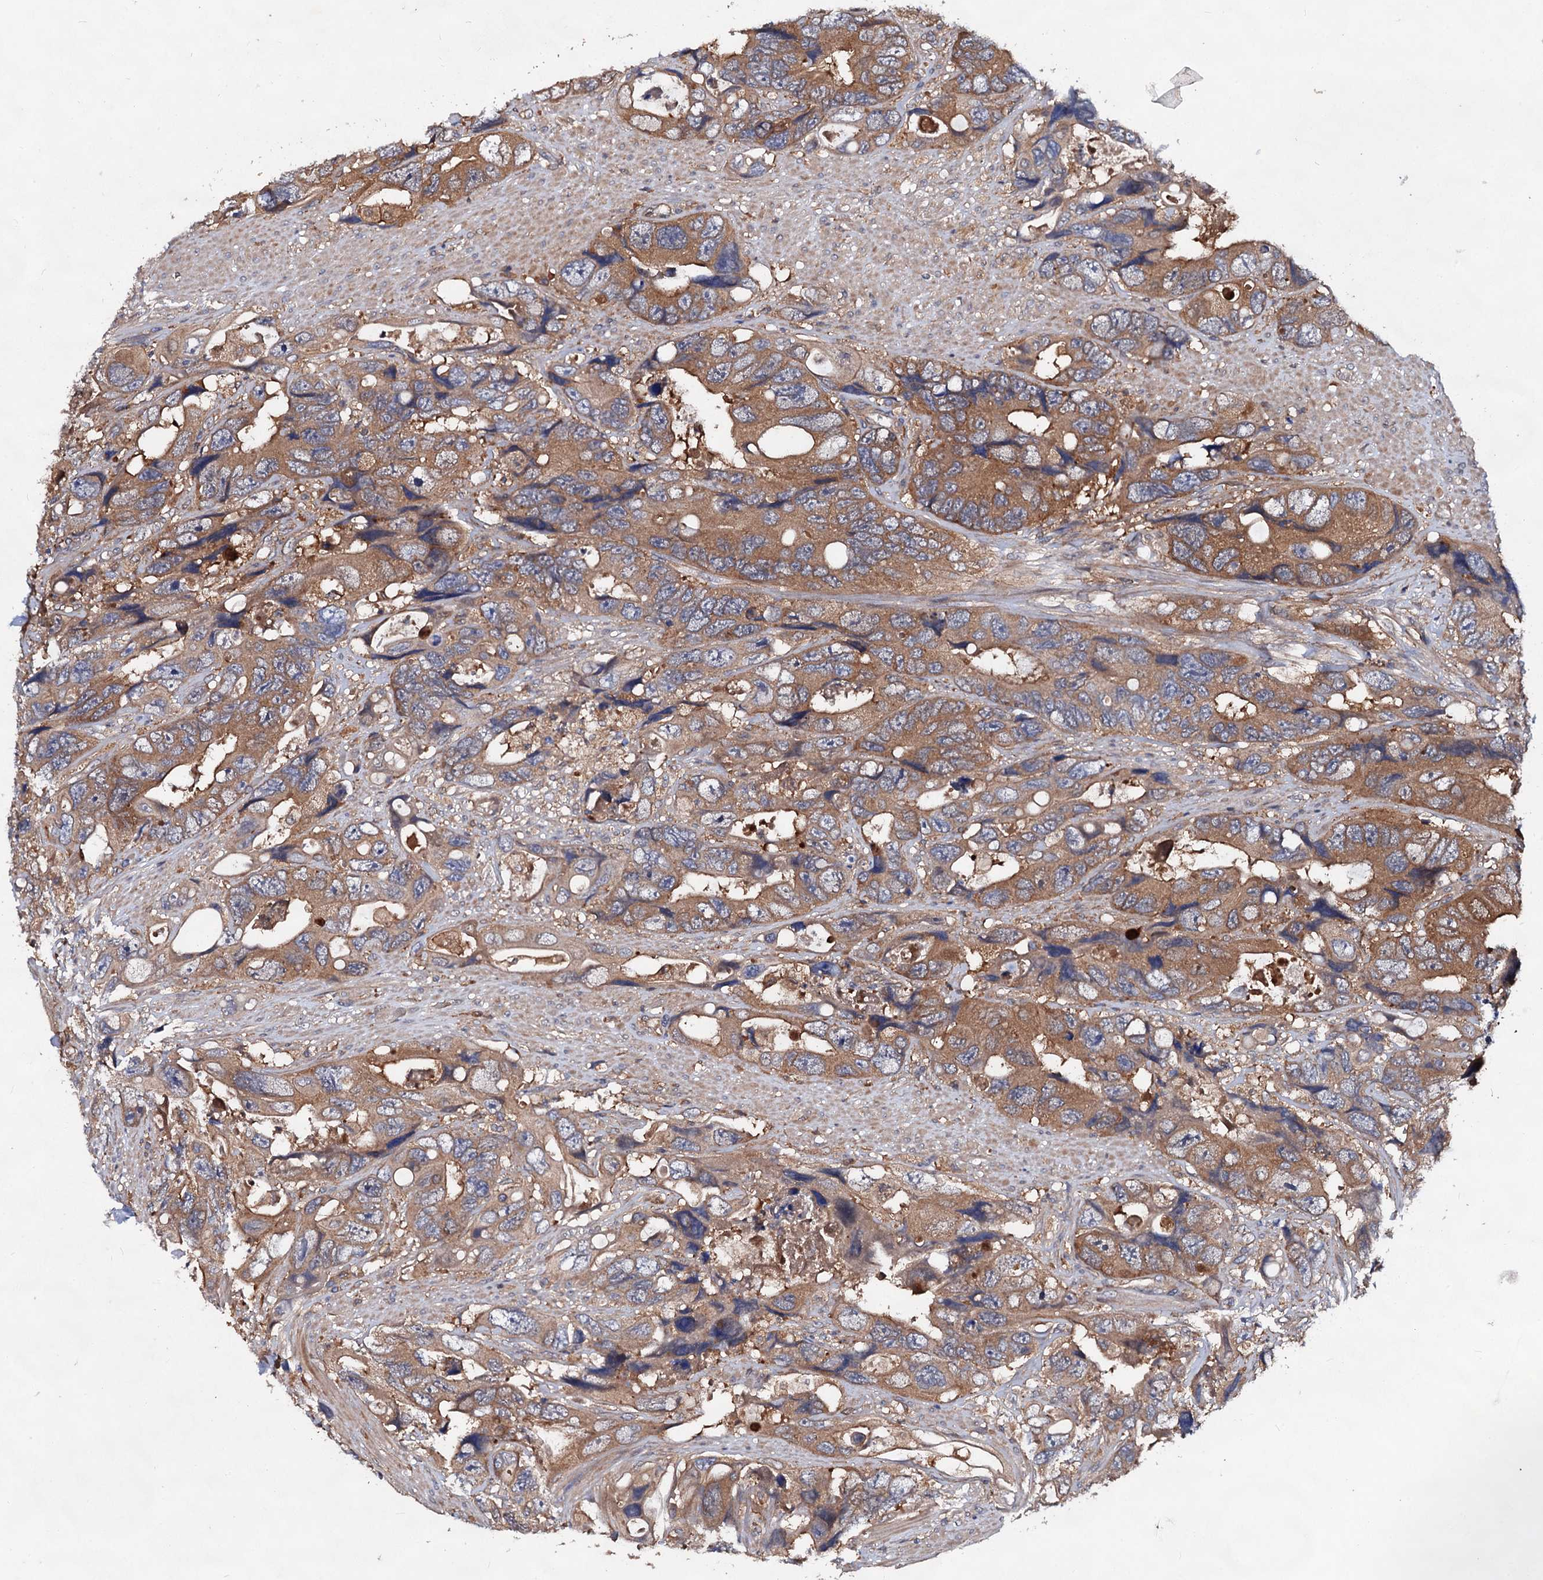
{"staining": {"intensity": "moderate", "quantity": ">75%", "location": "cytoplasmic/membranous"}, "tissue": "colorectal cancer", "cell_type": "Tumor cells", "image_type": "cancer", "snomed": [{"axis": "morphology", "description": "Adenocarcinoma, NOS"}, {"axis": "topography", "description": "Rectum"}], "caption": "Immunohistochemistry (IHC) (DAB) staining of colorectal adenocarcinoma displays moderate cytoplasmic/membranous protein positivity in about >75% of tumor cells.", "gene": "VPS29", "patient": {"sex": "male", "age": 57}}